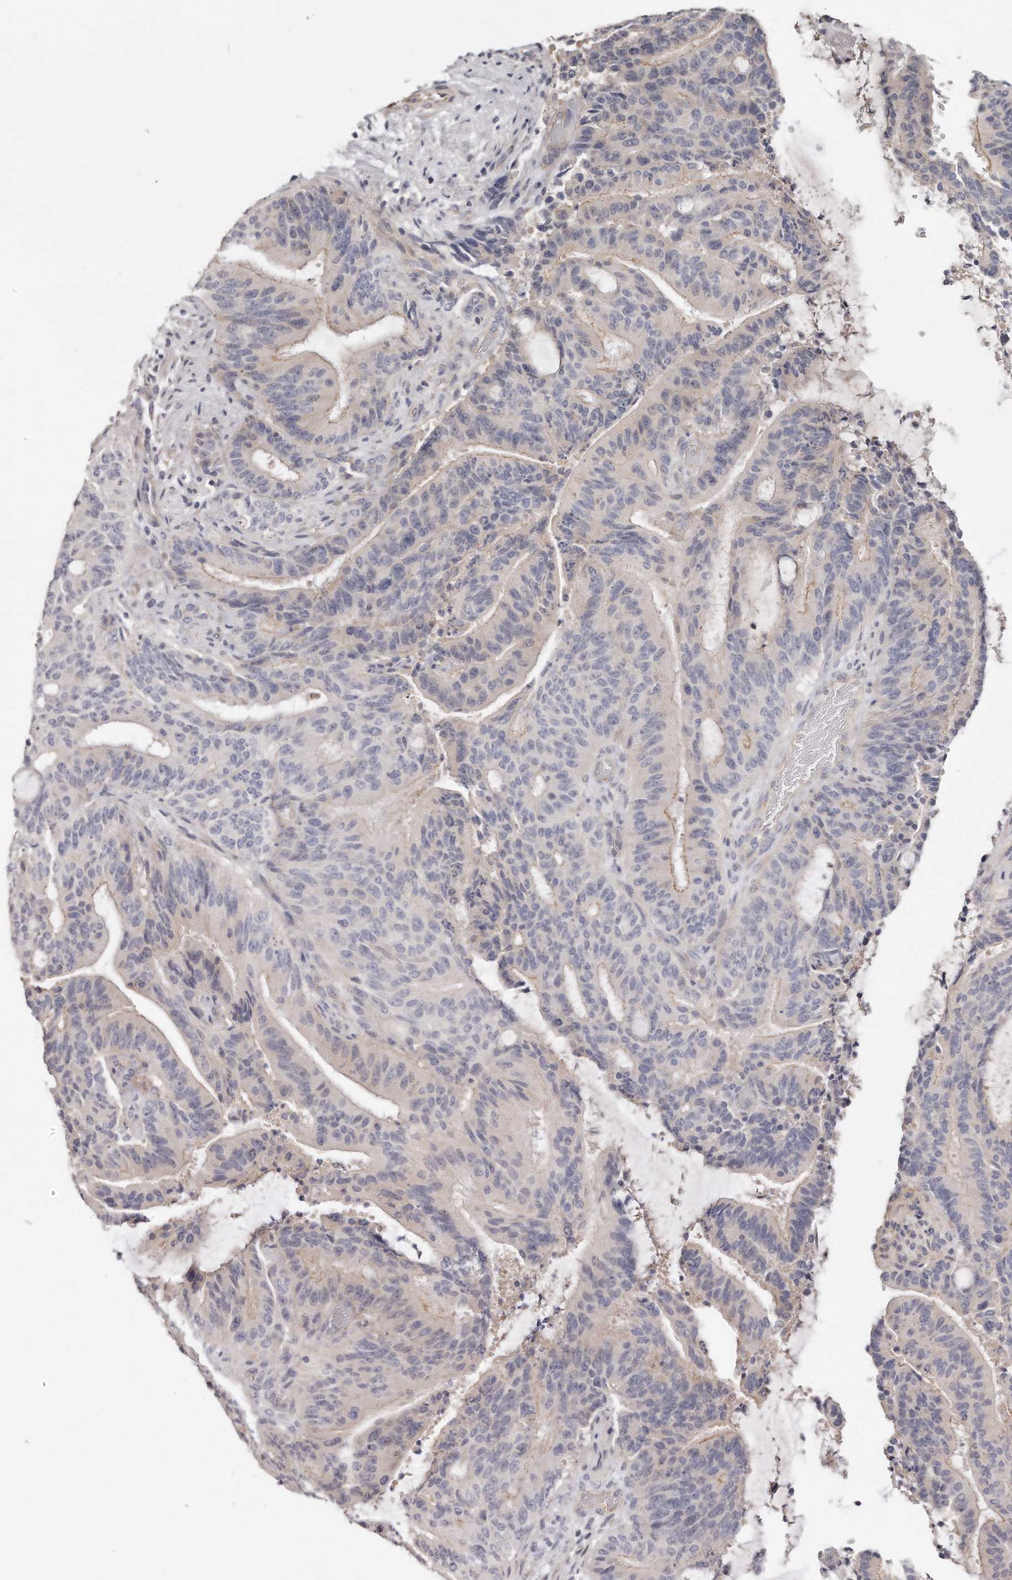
{"staining": {"intensity": "weak", "quantity": "<25%", "location": "cytoplasmic/membranous"}, "tissue": "liver cancer", "cell_type": "Tumor cells", "image_type": "cancer", "snomed": [{"axis": "morphology", "description": "Normal tissue, NOS"}, {"axis": "morphology", "description": "Cholangiocarcinoma"}, {"axis": "topography", "description": "Liver"}, {"axis": "topography", "description": "Peripheral nerve tissue"}], "caption": "Image shows no significant protein expression in tumor cells of liver cancer (cholangiocarcinoma).", "gene": "TTLL4", "patient": {"sex": "female", "age": 73}}